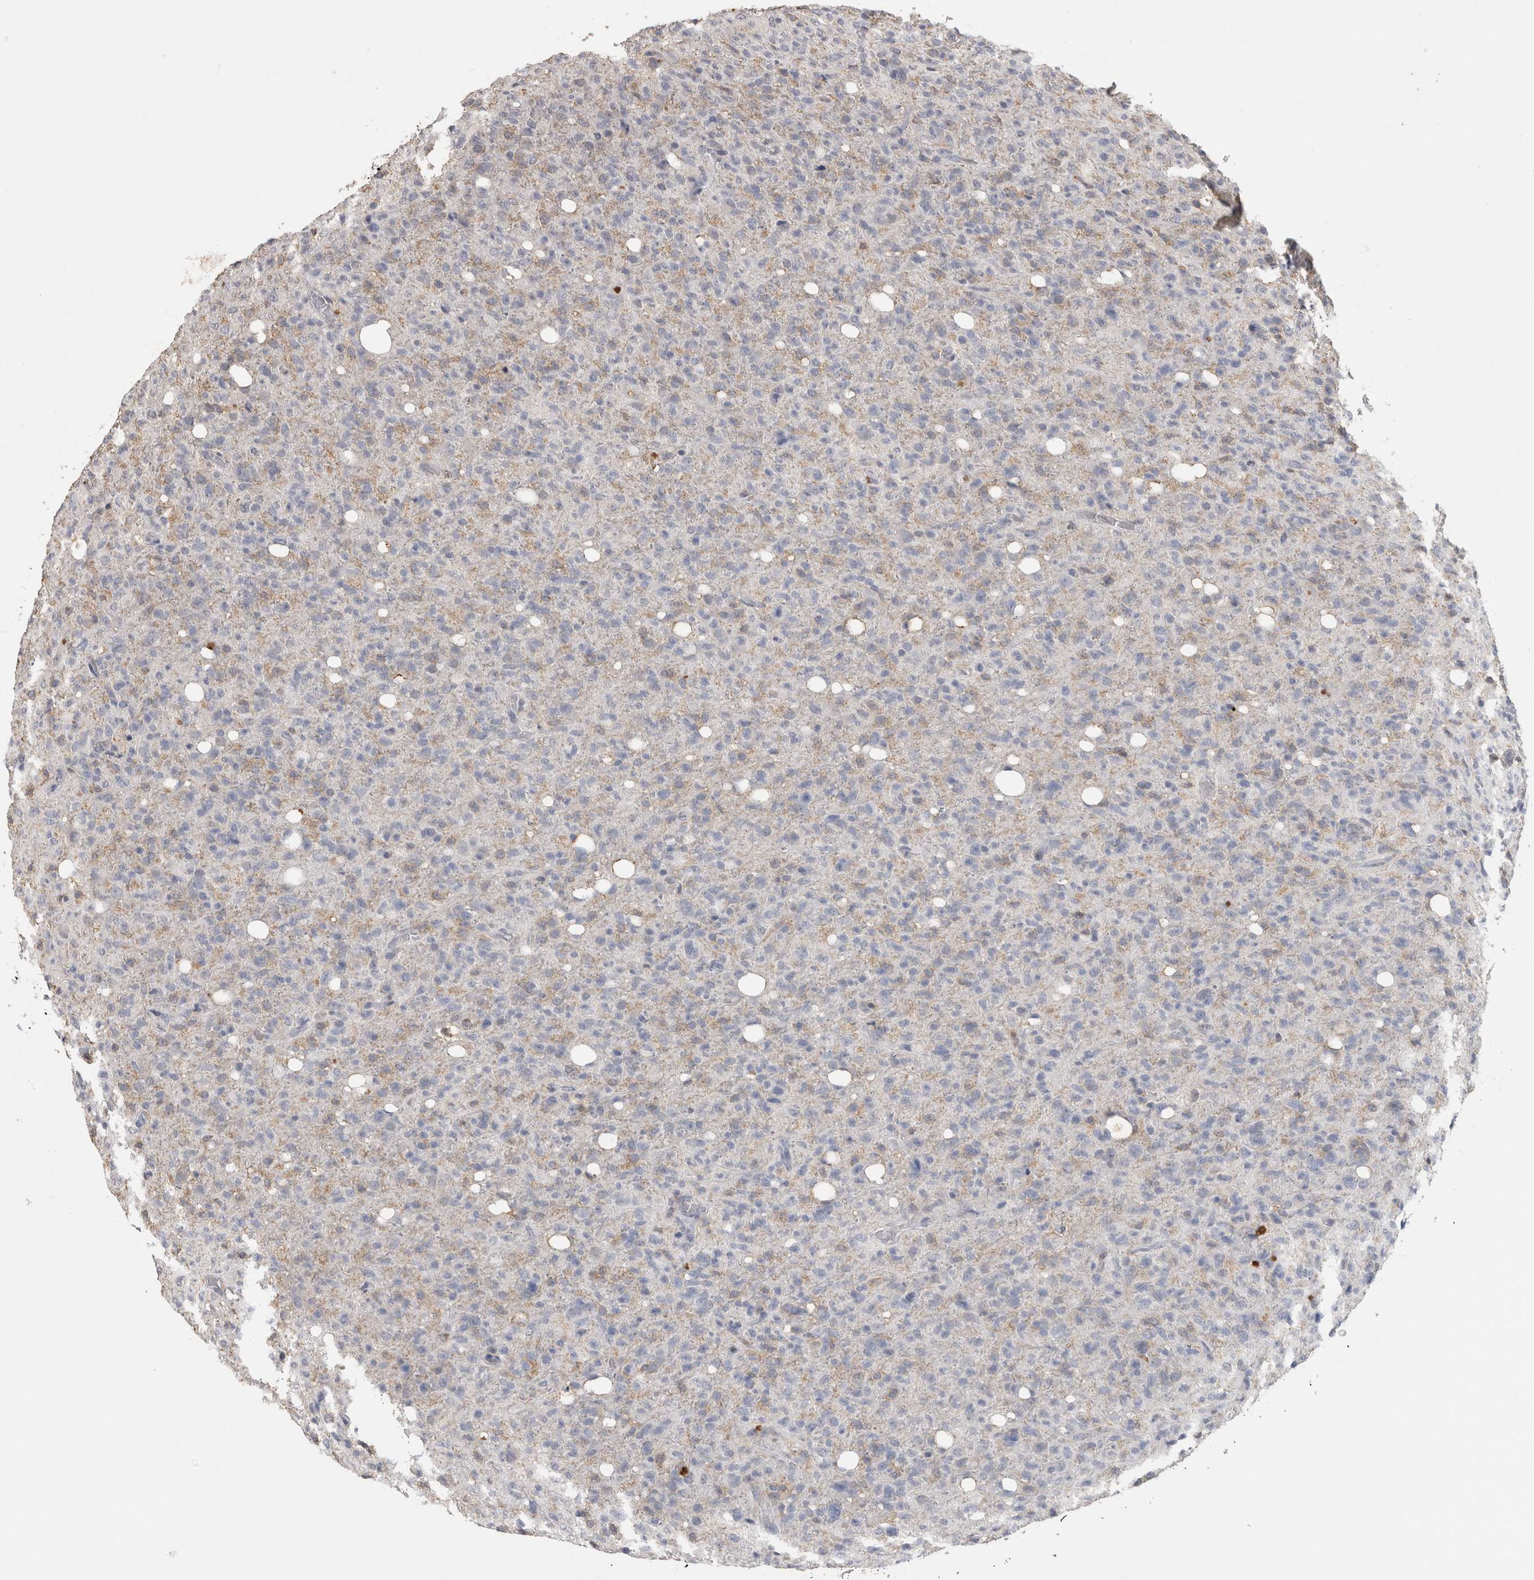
{"staining": {"intensity": "weak", "quantity": "<25%", "location": "cytoplasmic/membranous"}, "tissue": "glioma", "cell_type": "Tumor cells", "image_type": "cancer", "snomed": [{"axis": "morphology", "description": "Glioma, malignant, High grade"}, {"axis": "topography", "description": "Brain"}], "caption": "IHC photomicrograph of neoplastic tissue: glioma stained with DAB exhibits no significant protein positivity in tumor cells.", "gene": "CNTFR", "patient": {"sex": "female", "age": 57}}